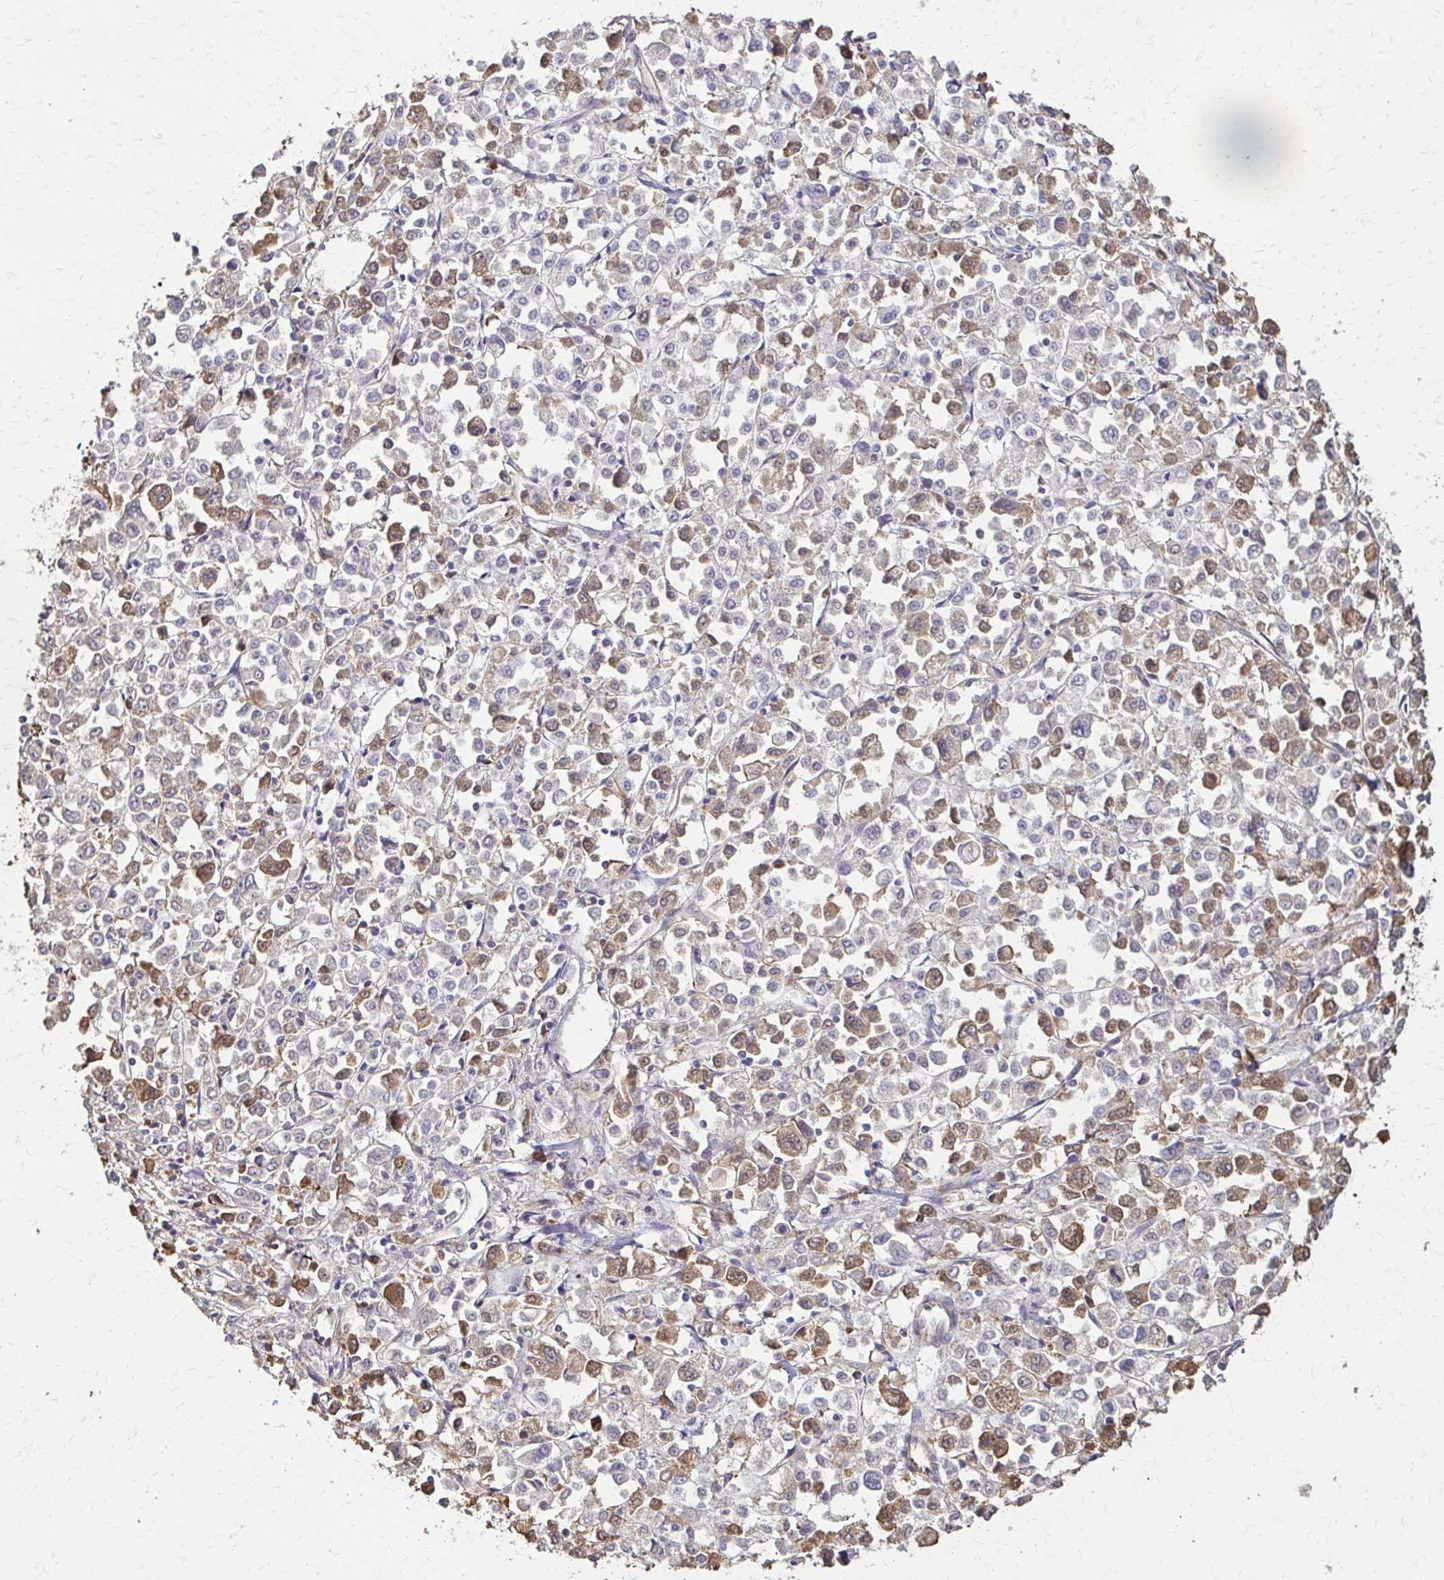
{"staining": {"intensity": "moderate", "quantity": "25%-75%", "location": "cytoplasmic/membranous"}, "tissue": "stomach cancer", "cell_type": "Tumor cells", "image_type": "cancer", "snomed": [{"axis": "morphology", "description": "Adenocarcinoma, NOS"}, {"axis": "topography", "description": "Stomach, upper"}], "caption": "DAB immunohistochemical staining of human adenocarcinoma (stomach) demonstrates moderate cytoplasmic/membranous protein expression in approximately 25%-75% of tumor cells.", "gene": "IL18BP", "patient": {"sex": "male", "age": 70}}